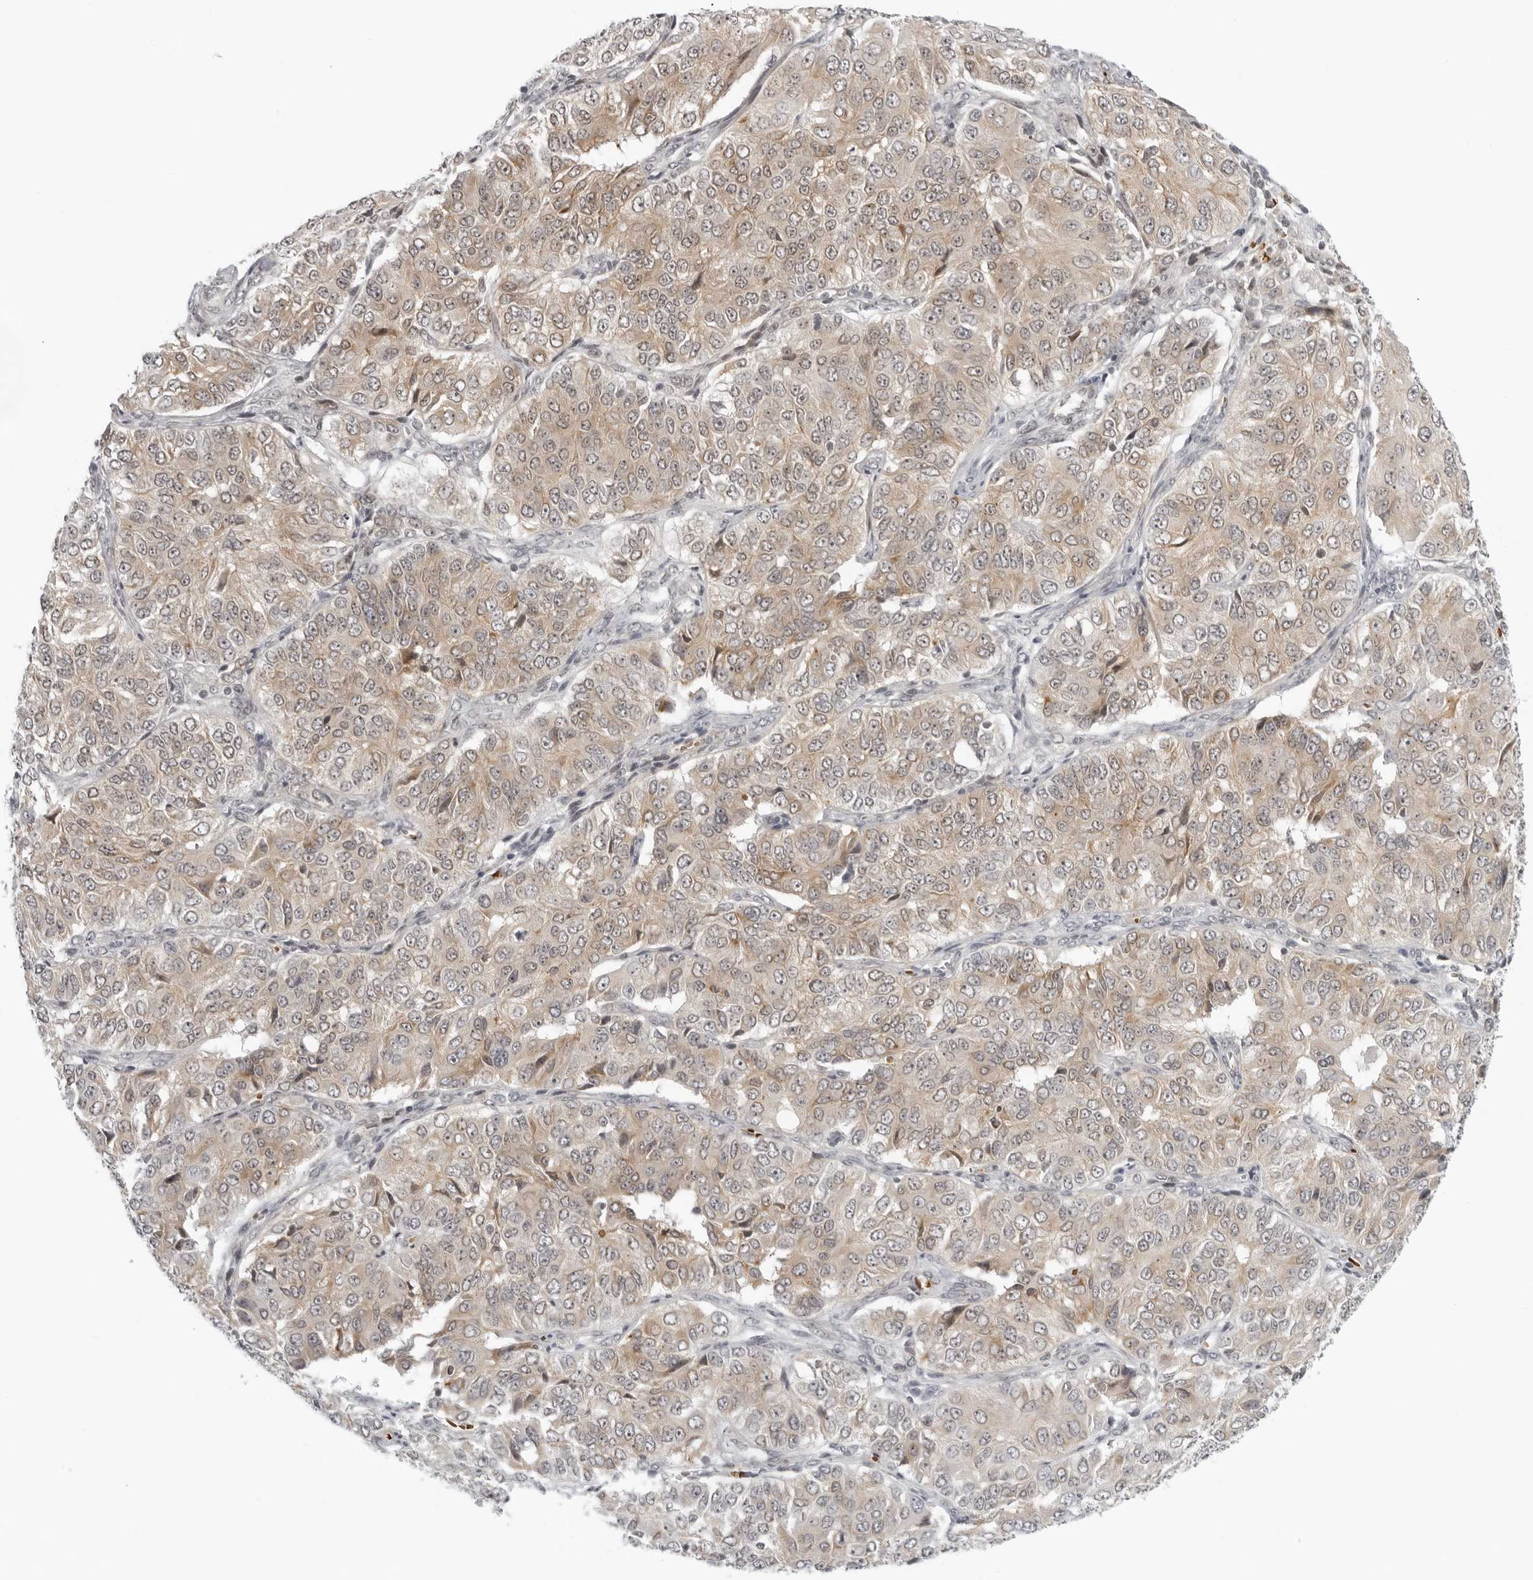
{"staining": {"intensity": "weak", "quantity": ">75%", "location": "cytoplasmic/membranous,nuclear"}, "tissue": "ovarian cancer", "cell_type": "Tumor cells", "image_type": "cancer", "snomed": [{"axis": "morphology", "description": "Carcinoma, endometroid"}, {"axis": "topography", "description": "Ovary"}], "caption": "An IHC photomicrograph of neoplastic tissue is shown. Protein staining in brown labels weak cytoplasmic/membranous and nuclear positivity in ovarian cancer (endometroid carcinoma) within tumor cells.", "gene": "SUGCT", "patient": {"sex": "female", "age": 51}}